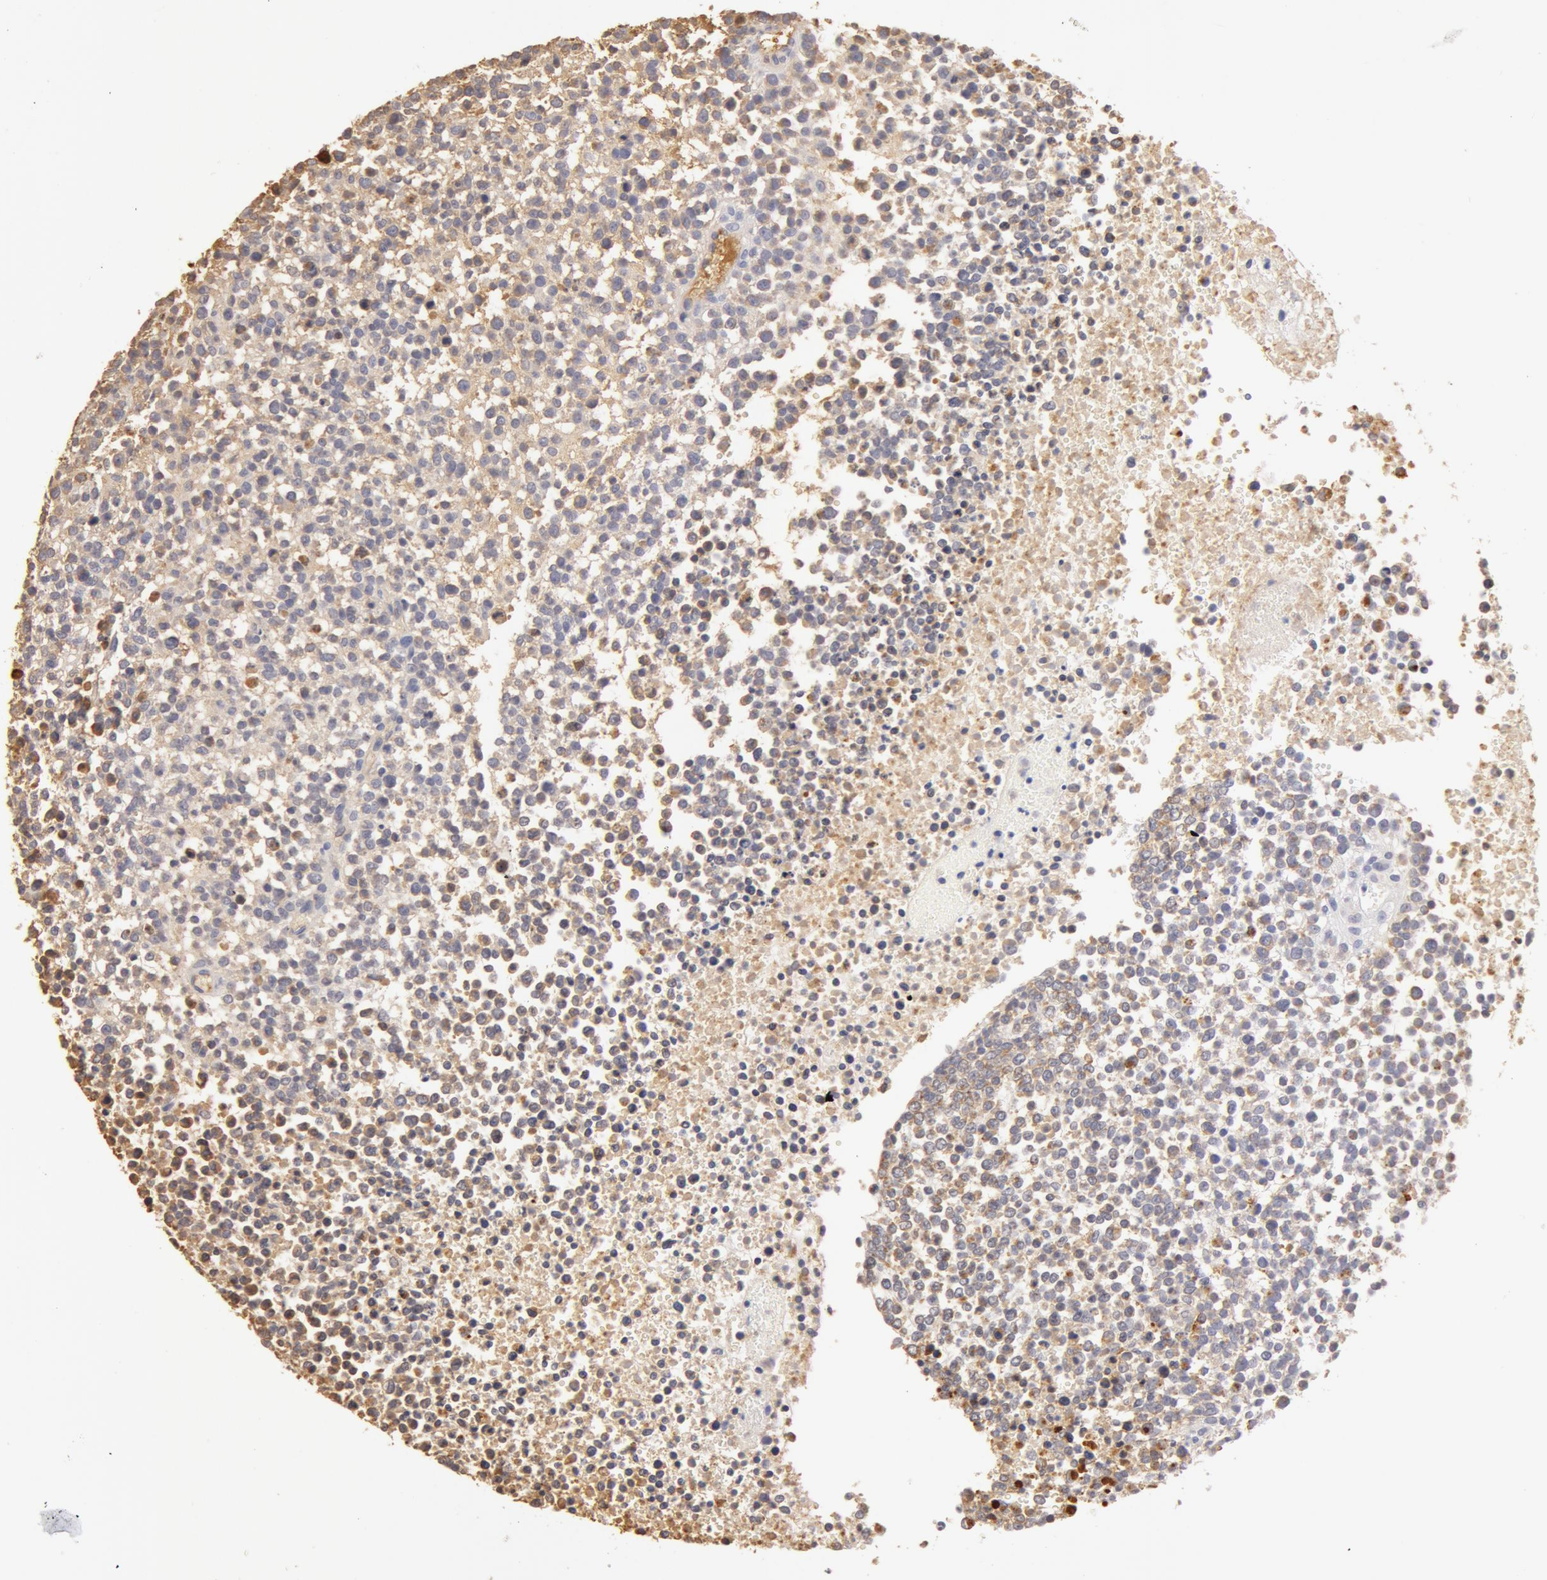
{"staining": {"intensity": "weak", "quantity": ">75%", "location": "cytoplasmic/membranous"}, "tissue": "glioma", "cell_type": "Tumor cells", "image_type": "cancer", "snomed": [{"axis": "morphology", "description": "Glioma, malignant, High grade"}, {"axis": "topography", "description": "Brain"}], "caption": "DAB immunohistochemical staining of malignant high-grade glioma reveals weak cytoplasmic/membranous protein positivity in approximately >75% of tumor cells. (Stains: DAB (3,3'-diaminobenzidine) in brown, nuclei in blue, Microscopy: brightfield microscopy at high magnification).", "gene": "TF", "patient": {"sex": "male", "age": 66}}